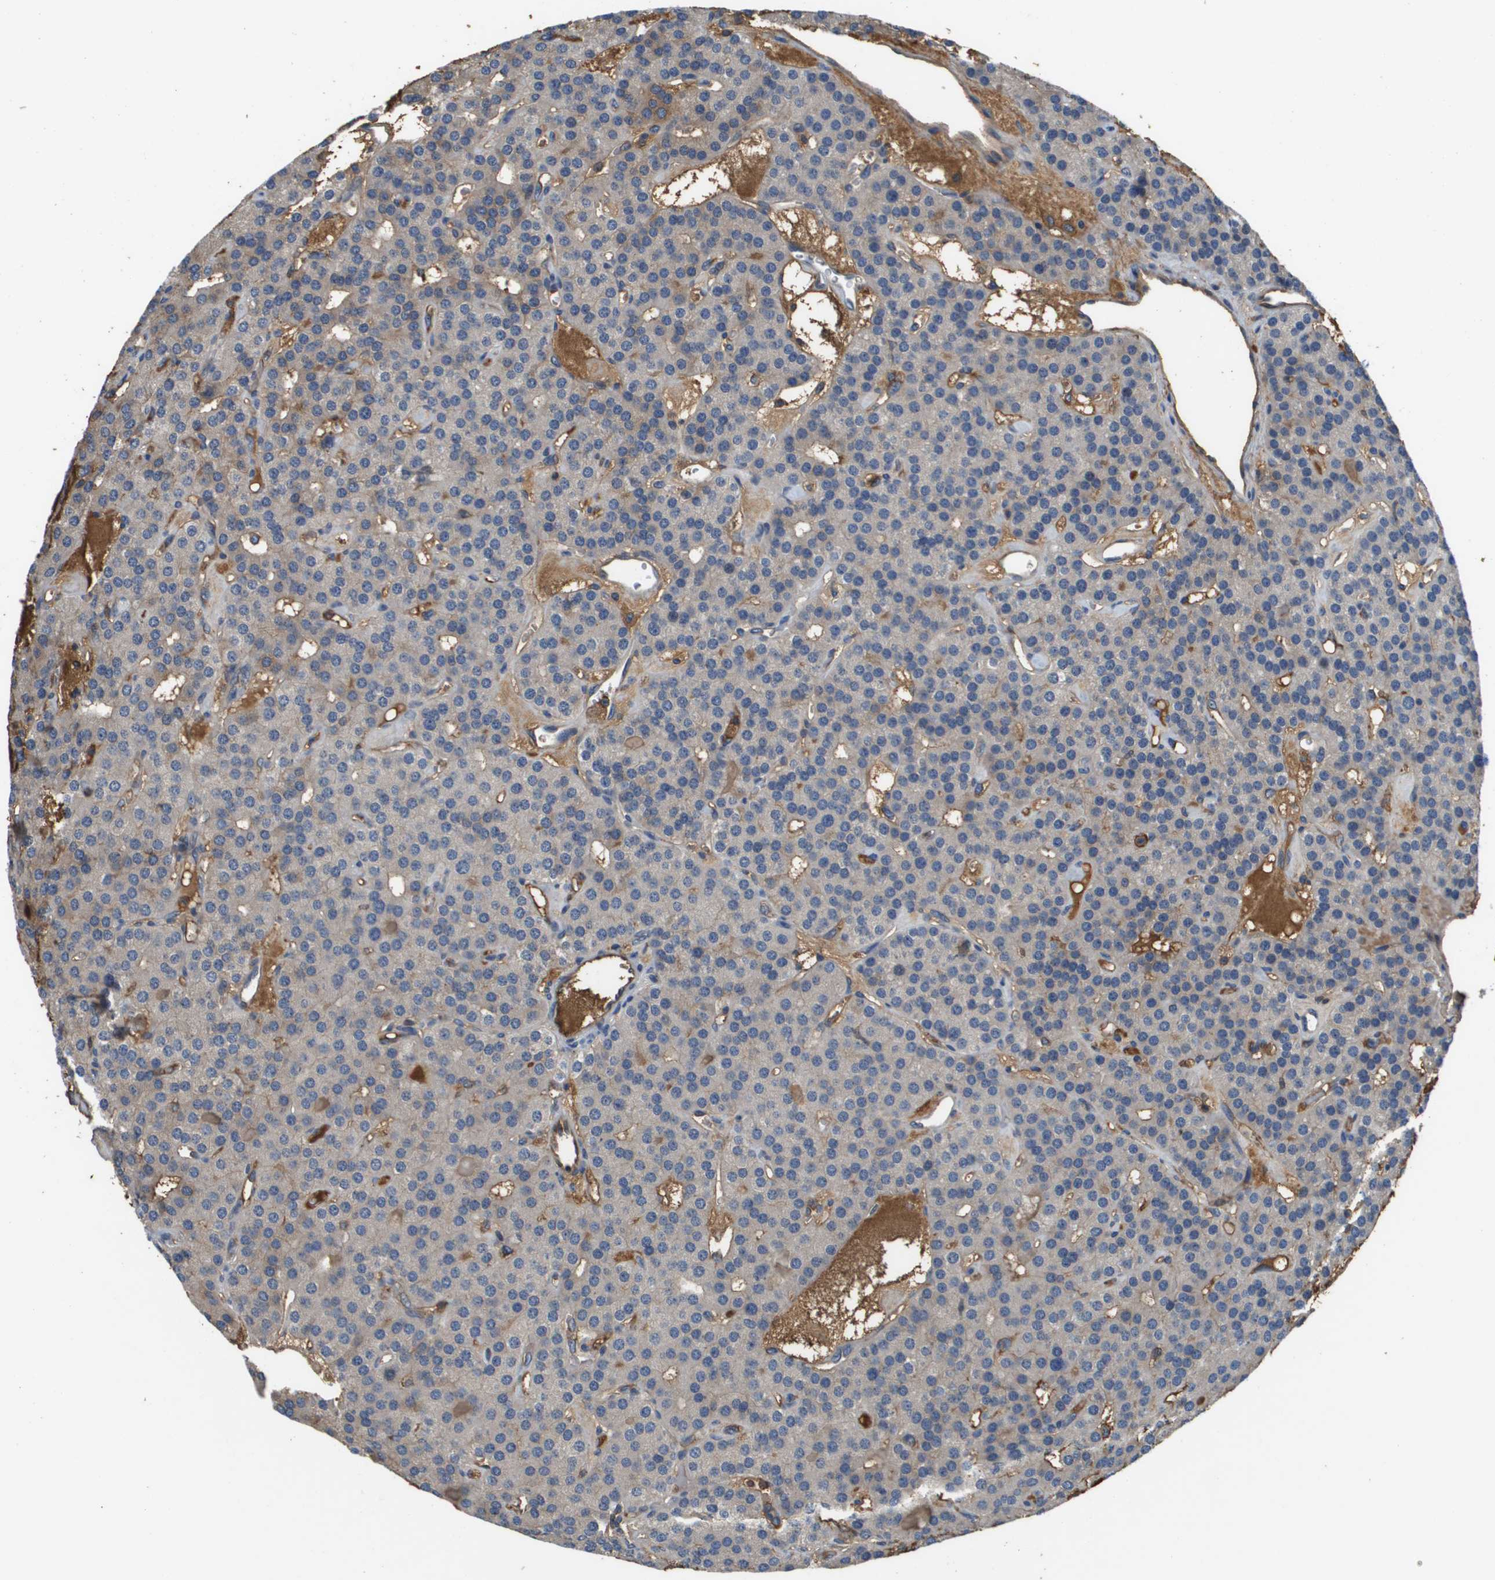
{"staining": {"intensity": "moderate", "quantity": "25%-75%", "location": "cytoplasmic/membranous"}, "tissue": "parathyroid gland", "cell_type": "Glandular cells", "image_type": "normal", "snomed": [{"axis": "morphology", "description": "Normal tissue, NOS"}, {"axis": "morphology", "description": "Adenoma, NOS"}, {"axis": "topography", "description": "Parathyroid gland"}], "caption": "A high-resolution photomicrograph shows IHC staining of benign parathyroid gland, which displays moderate cytoplasmic/membranous staining in about 25%-75% of glandular cells.", "gene": "SLC16A3", "patient": {"sex": "female", "age": 86}}